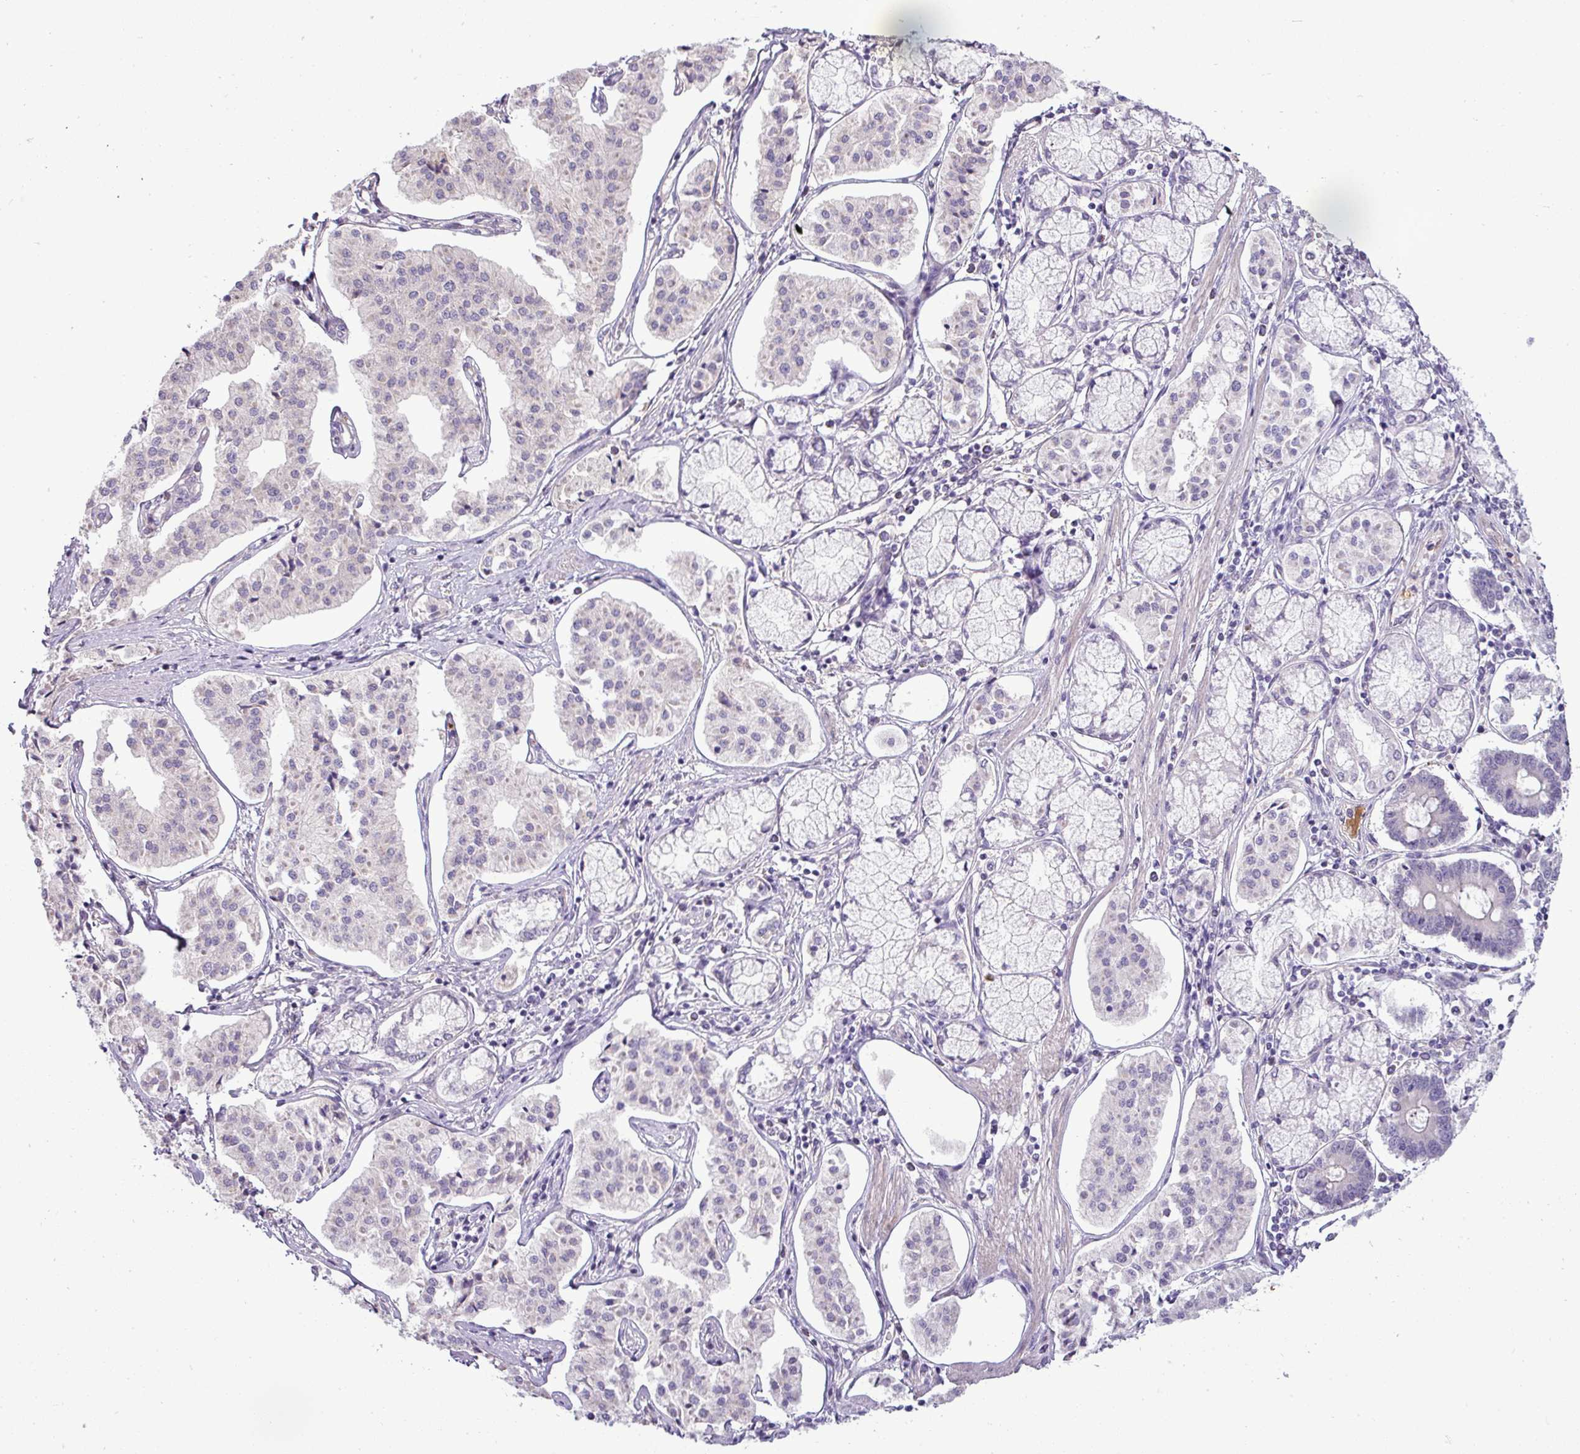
{"staining": {"intensity": "negative", "quantity": "none", "location": "none"}, "tissue": "pancreatic cancer", "cell_type": "Tumor cells", "image_type": "cancer", "snomed": [{"axis": "morphology", "description": "Adenocarcinoma, NOS"}, {"axis": "topography", "description": "Pancreas"}], "caption": "Tumor cells show no significant expression in pancreatic adenocarcinoma. (Brightfield microscopy of DAB (3,3'-diaminobenzidine) immunohistochemistry at high magnification).", "gene": "APOM", "patient": {"sex": "female", "age": 50}}